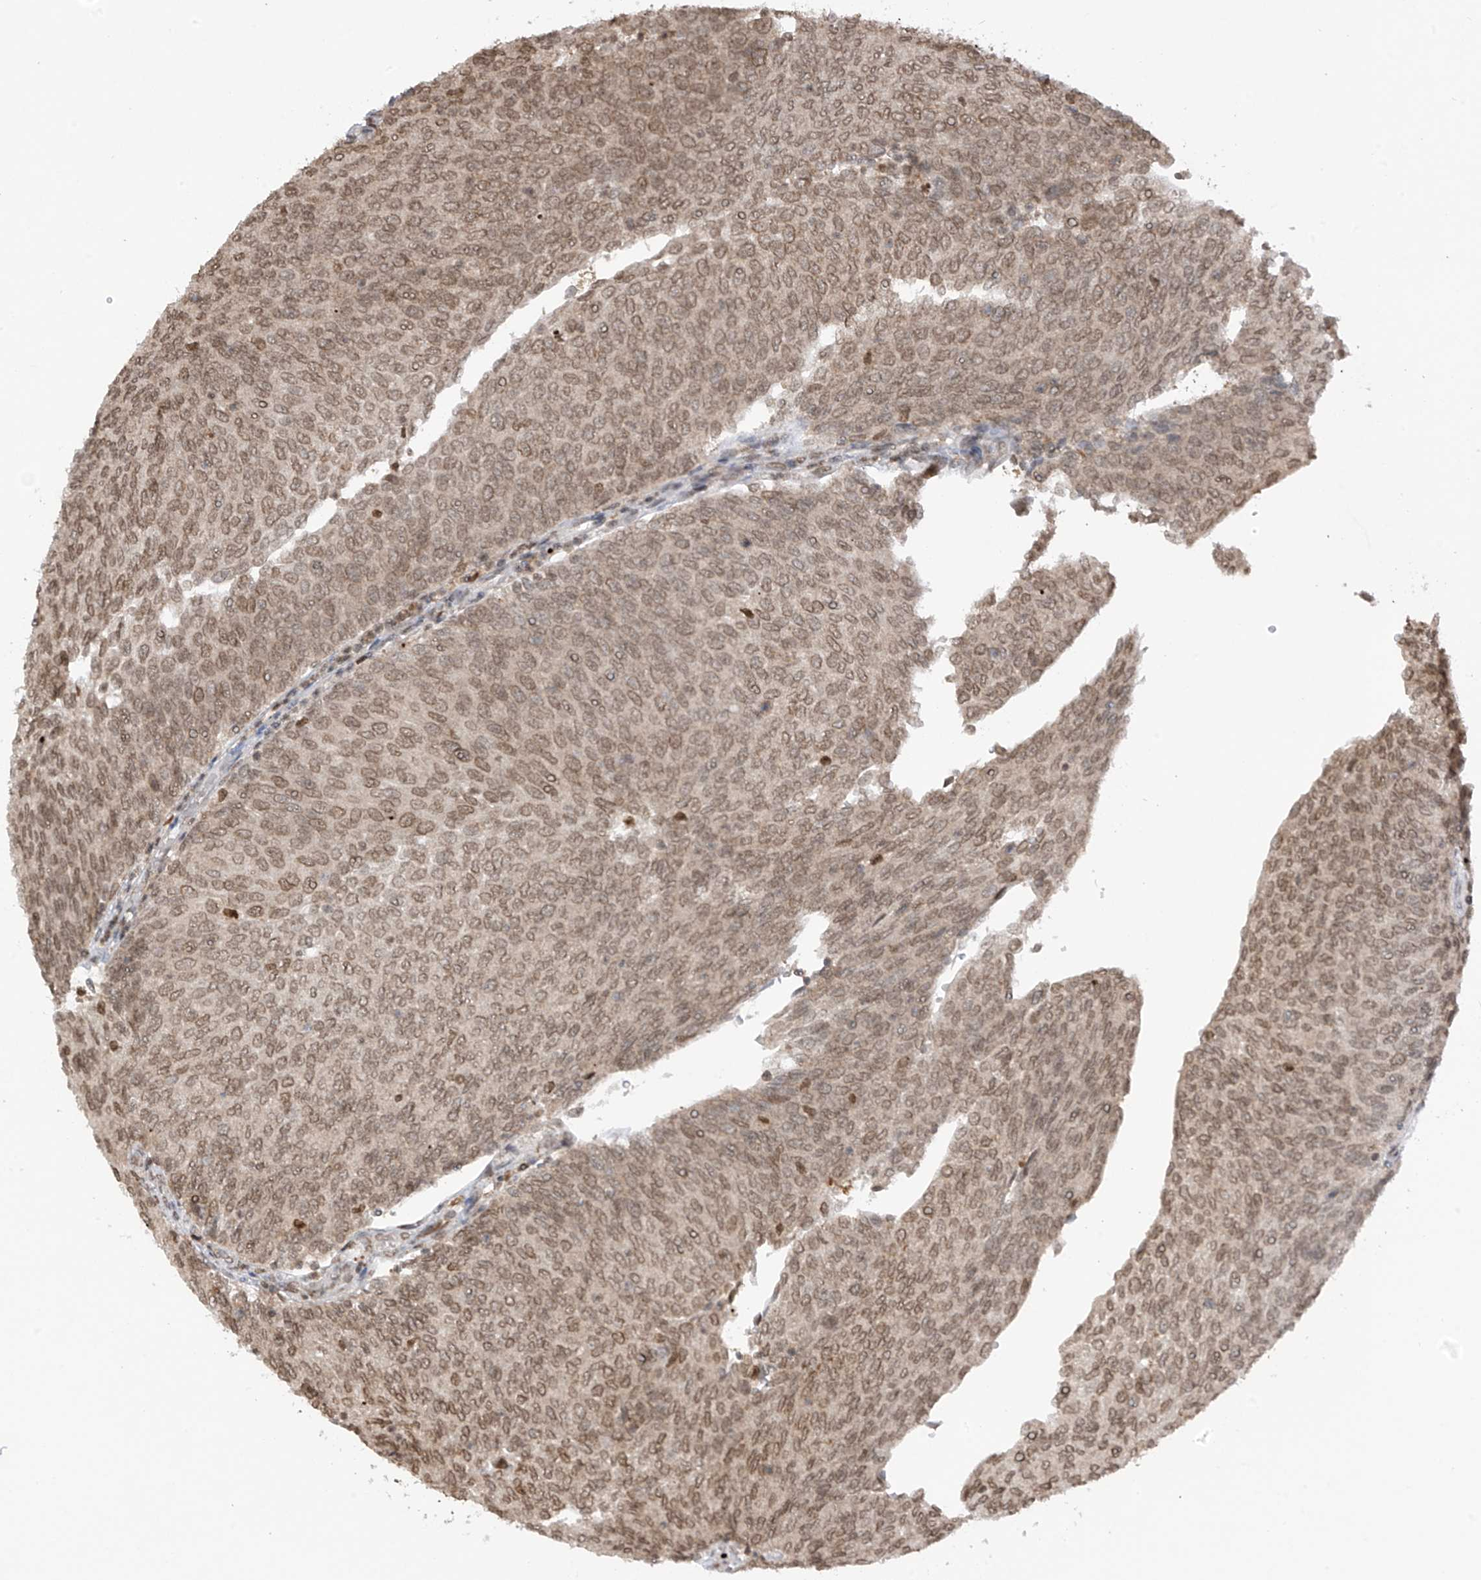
{"staining": {"intensity": "moderate", "quantity": ">75%", "location": "nuclear"}, "tissue": "urothelial cancer", "cell_type": "Tumor cells", "image_type": "cancer", "snomed": [{"axis": "morphology", "description": "Urothelial carcinoma, Low grade"}, {"axis": "topography", "description": "Urinary bladder"}], "caption": "Approximately >75% of tumor cells in urothelial carcinoma (low-grade) exhibit moderate nuclear protein positivity as visualized by brown immunohistochemical staining.", "gene": "KPNB1", "patient": {"sex": "female", "age": 79}}